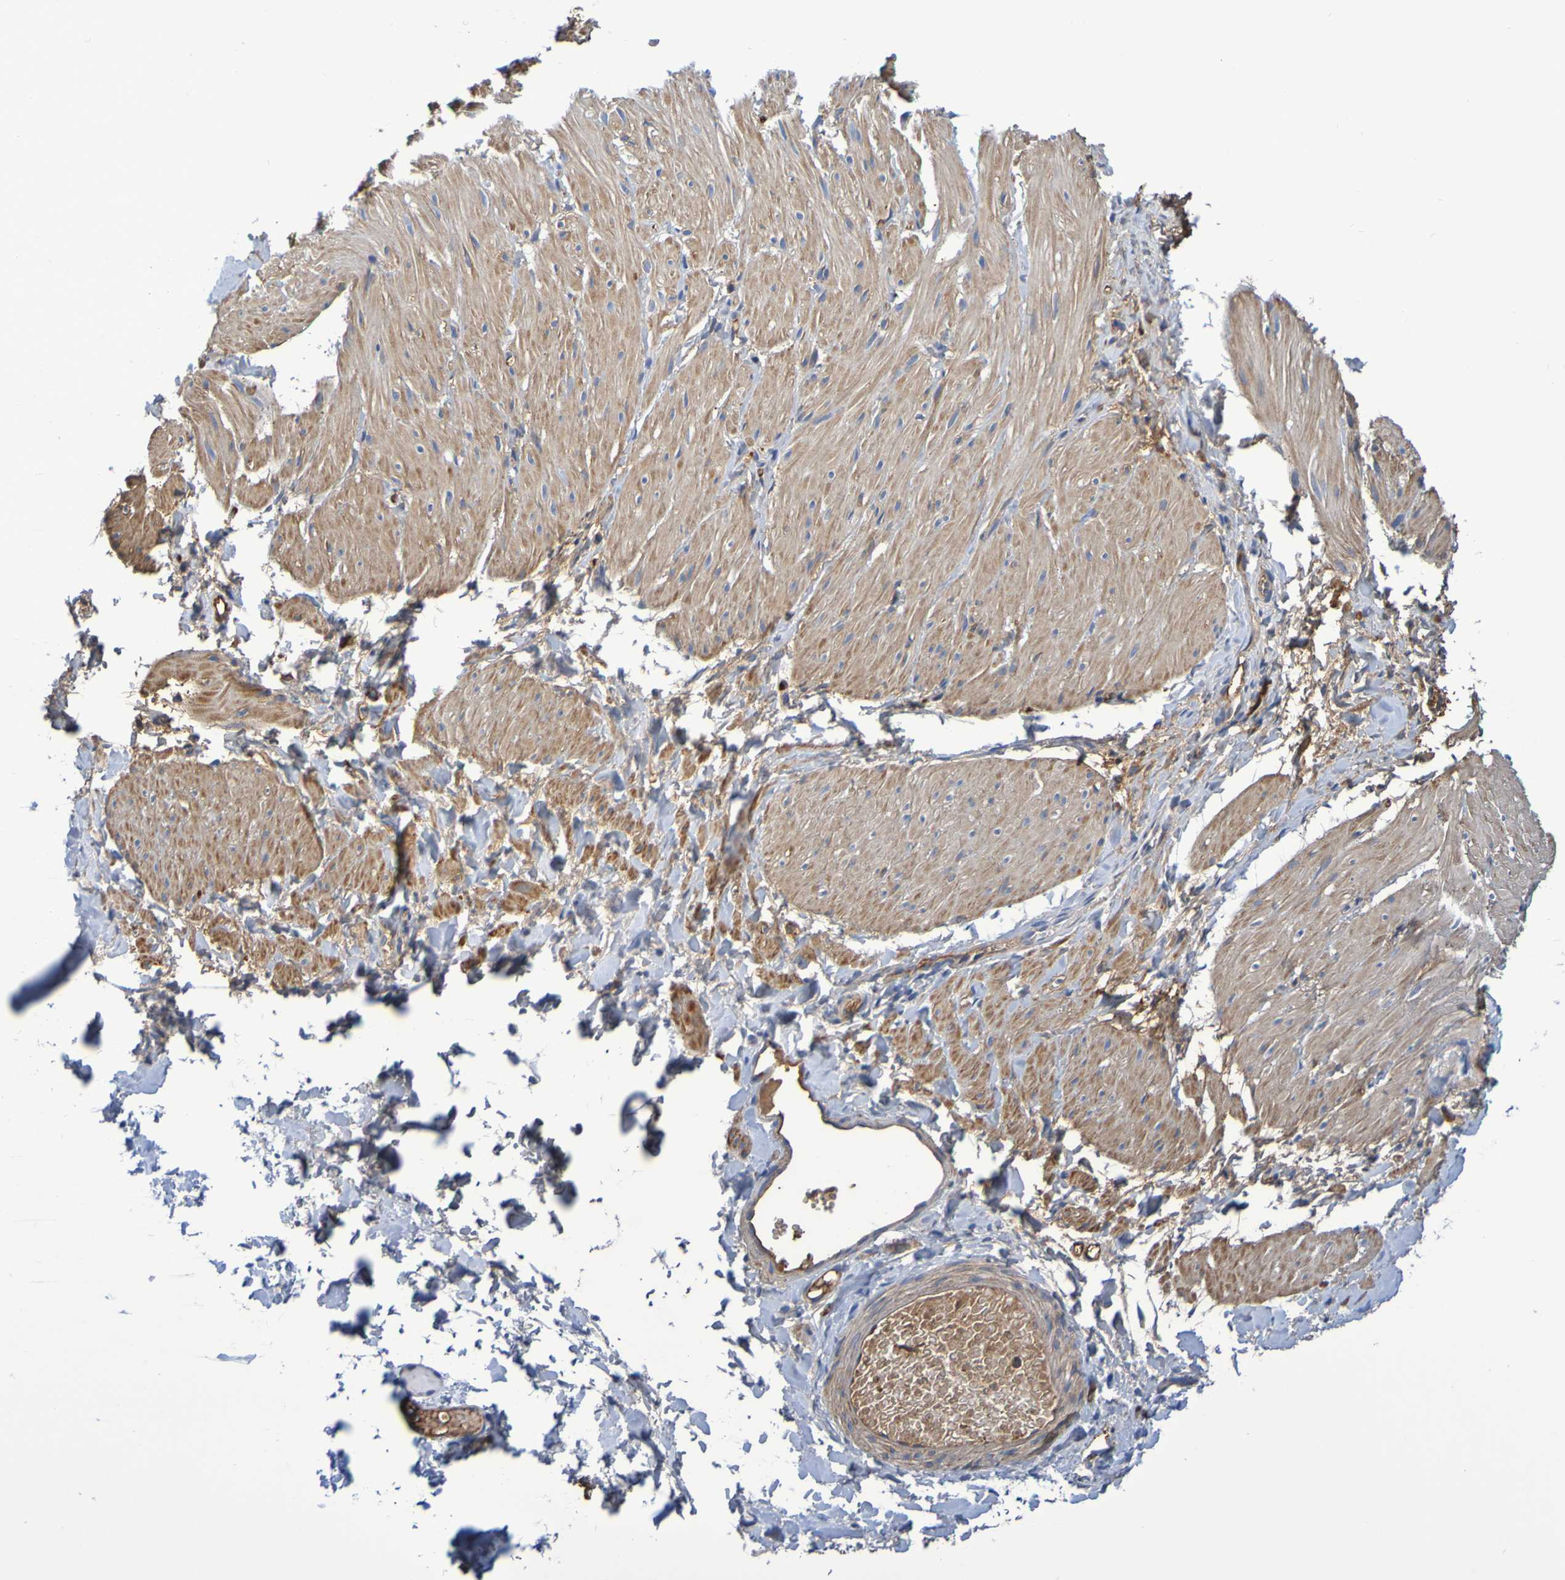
{"staining": {"intensity": "moderate", "quantity": ">75%", "location": "cytoplasmic/membranous"}, "tissue": "smooth muscle", "cell_type": "Smooth muscle cells", "image_type": "normal", "snomed": [{"axis": "morphology", "description": "Normal tissue, NOS"}, {"axis": "topography", "description": "Smooth muscle"}], "caption": "Approximately >75% of smooth muscle cells in benign human smooth muscle demonstrate moderate cytoplasmic/membranous protein staining as visualized by brown immunohistochemical staining.", "gene": "GAB3", "patient": {"sex": "male", "age": 16}}